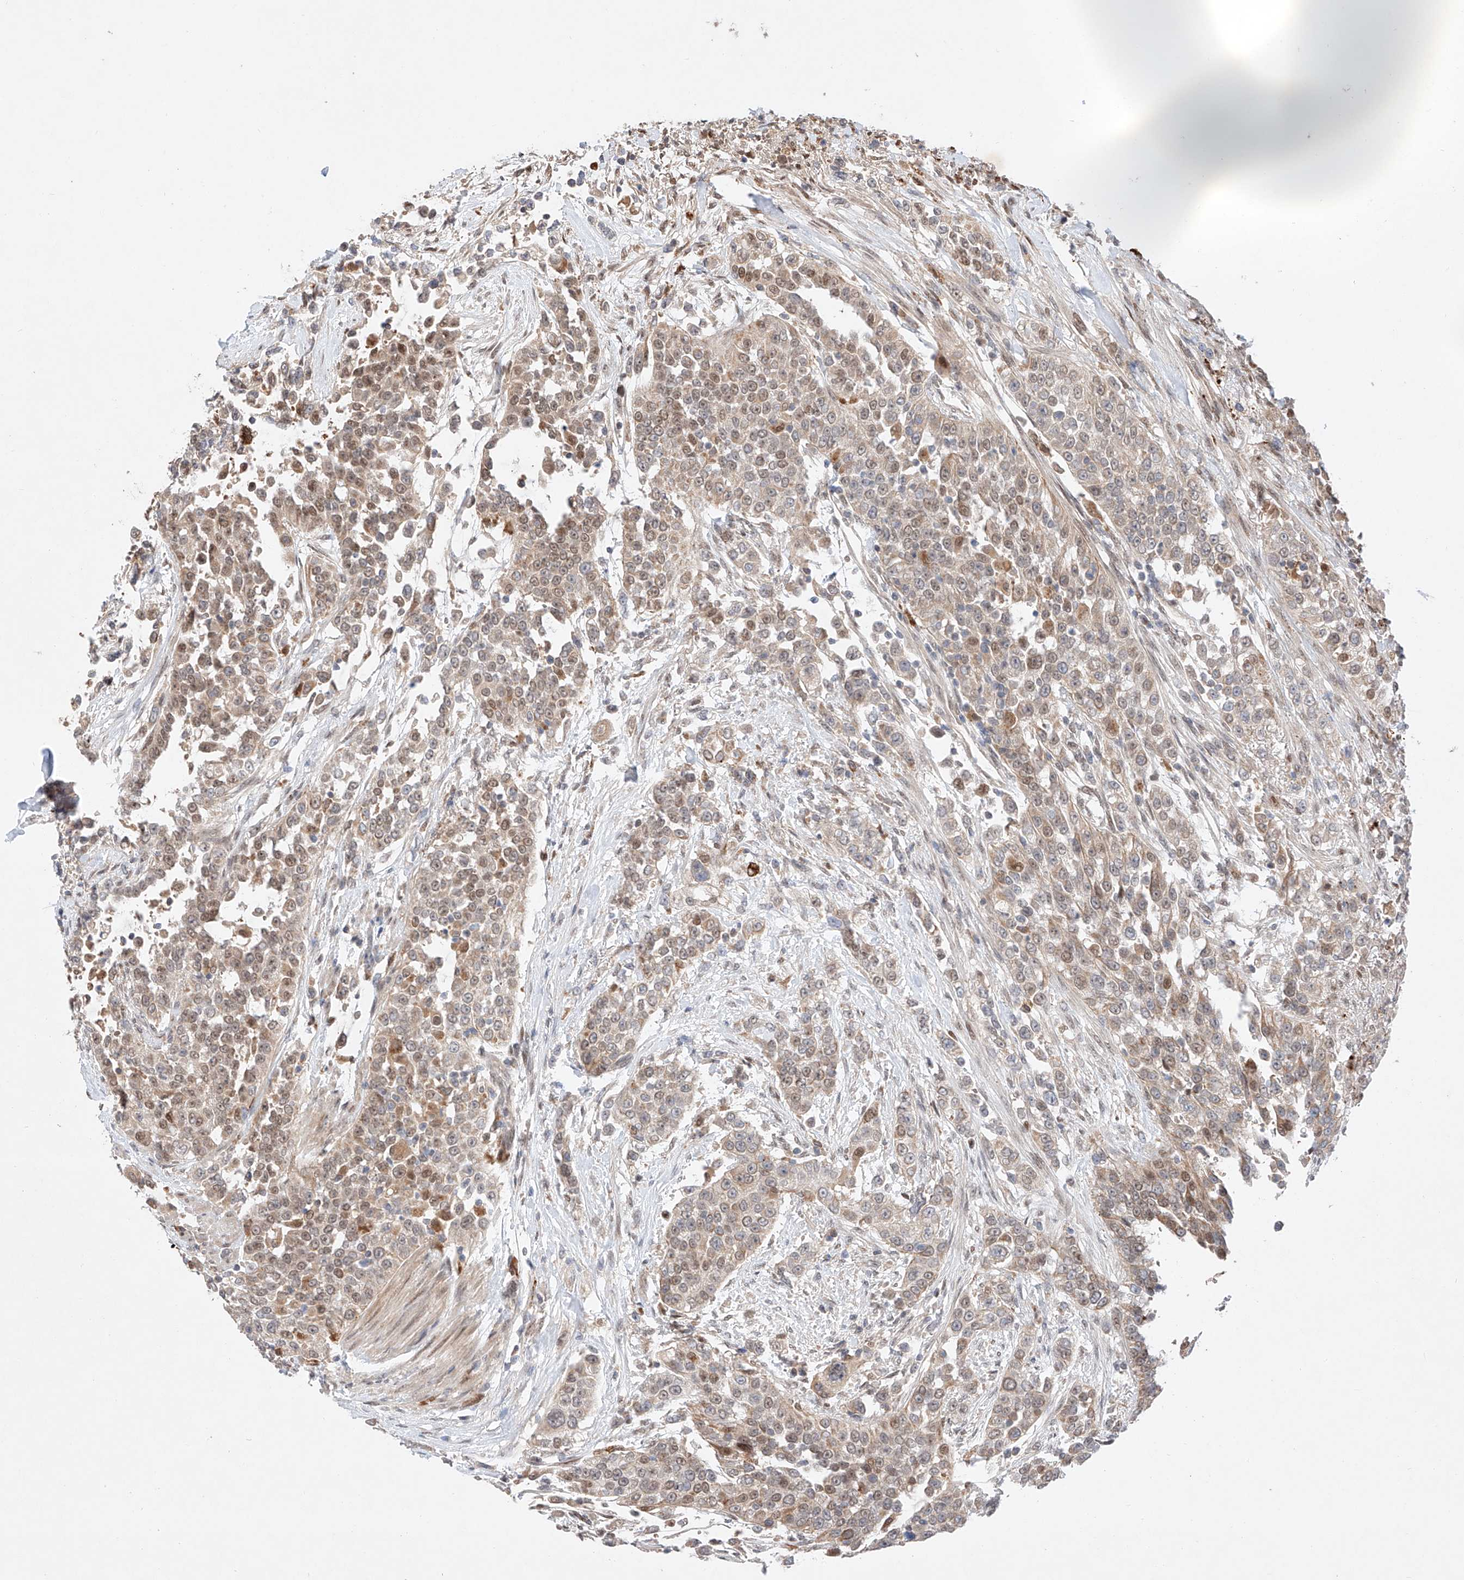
{"staining": {"intensity": "weak", "quantity": ">75%", "location": "cytoplasmic/membranous,nuclear"}, "tissue": "urothelial cancer", "cell_type": "Tumor cells", "image_type": "cancer", "snomed": [{"axis": "morphology", "description": "Urothelial carcinoma, High grade"}, {"axis": "topography", "description": "Urinary bladder"}], "caption": "About >75% of tumor cells in urothelial cancer demonstrate weak cytoplasmic/membranous and nuclear protein positivity as visualized by brown immunohistochemical staining.", "gene": "GCNT1", "patient": {"sex": "female", "age": 80}}